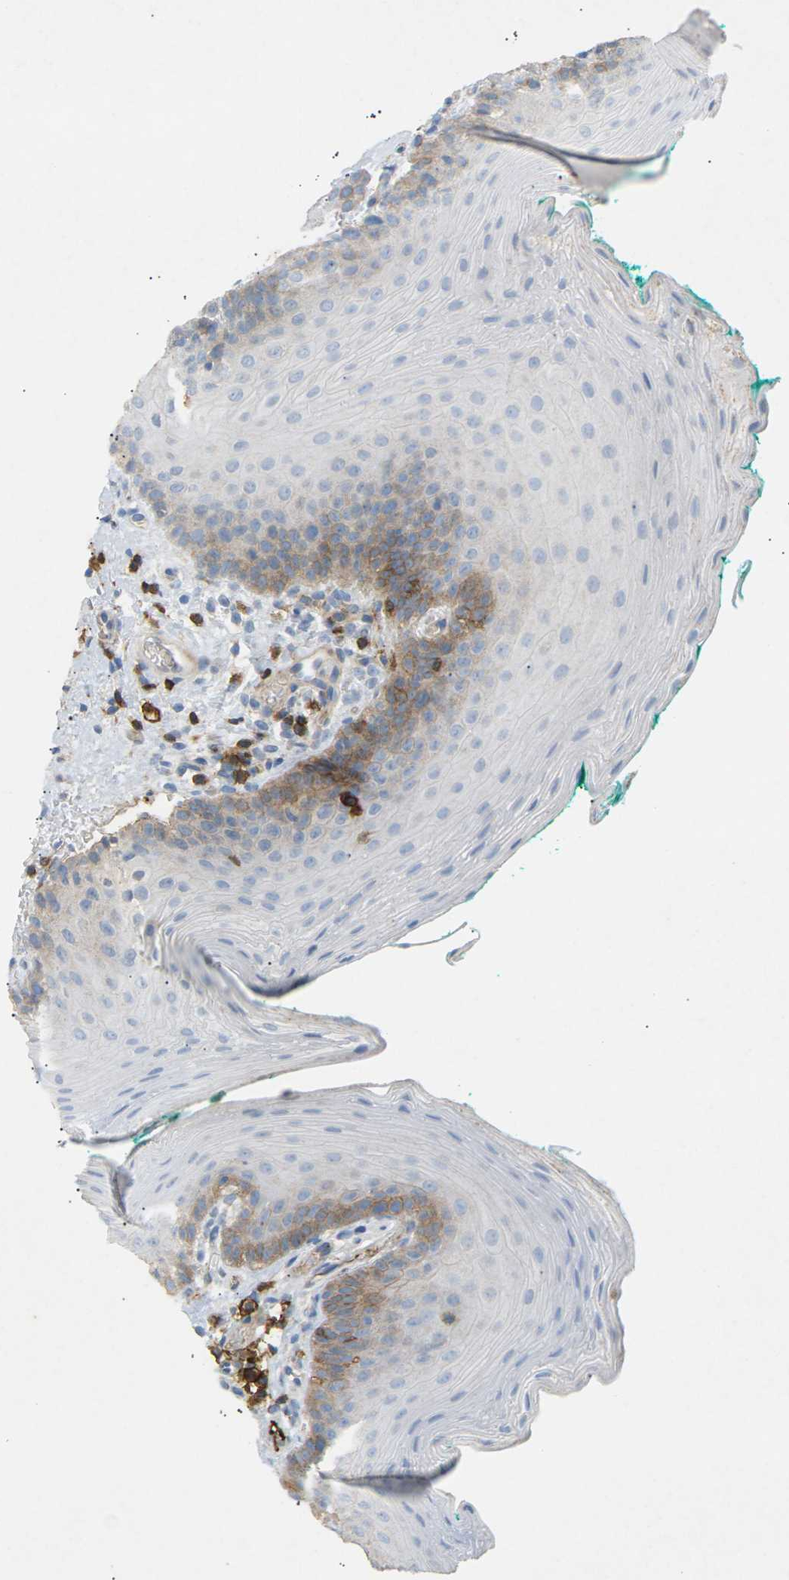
{"staining": {"intensity": "moderate", "quantity": "<25%", "location": "cytoplasmic/membranous"}, "tissue": "oral mucosa", "cell_type": "Squamous epithelial cells", "image_type": "normal", "snomed": [{"axis": "morphology", "description": "Normal tissue, NOS"}, {"axis": "topography", "description": "Oral tissue"}], "caption": "Moderate cytoplasmic/membranous staining for a protein is appreciated in approximately <25% of squamous epithelial cells of unremarkable oral mucosa using immunohistochemistry (IHC).", "gene": "LIME1", "patient": {"sex": "male", "age": 58}}